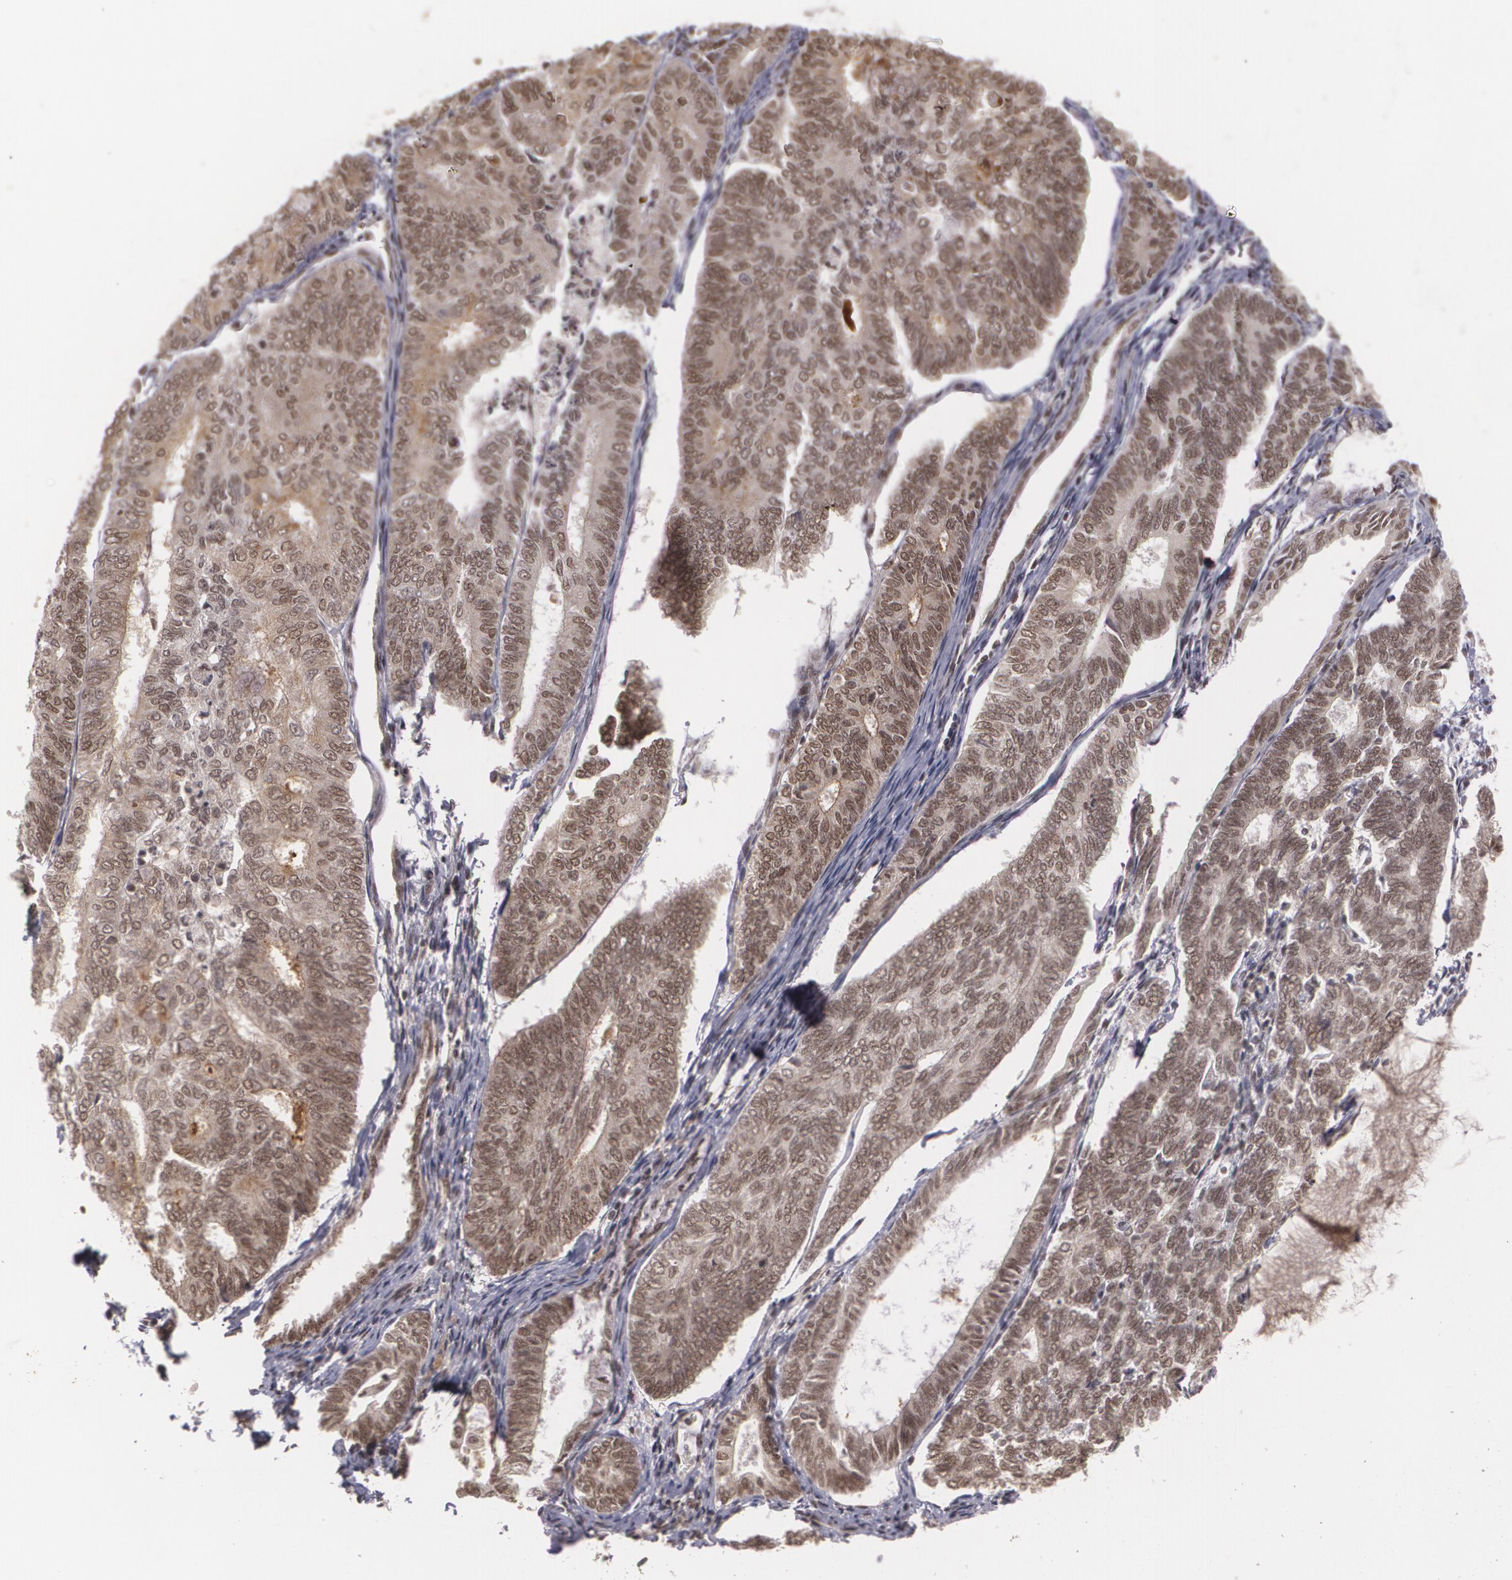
{"staining": {"intensity": "moderate", "quantity": ">75%", "location": "nuclear"}, "tissue": "endometrial cancer", "cell_type": "Tumor cells", "image_type": "cancer", "snomed": [{"axis": "morphology", "description": "Adenocarcinoma, NOS"}, {"axis": "topography", "description": "Endometrium"}], "caption": "This histopathology image exhibits endometrial cancer (adenocarcinoma) stained with immunohistochemistry to label a protein in brown. The nuclear of tumor cells show moderate positivity for the protein. Nuclei are counter-stained blue.", "gene": "RXRB", "patient": {"sex": "female", "age": 59}}